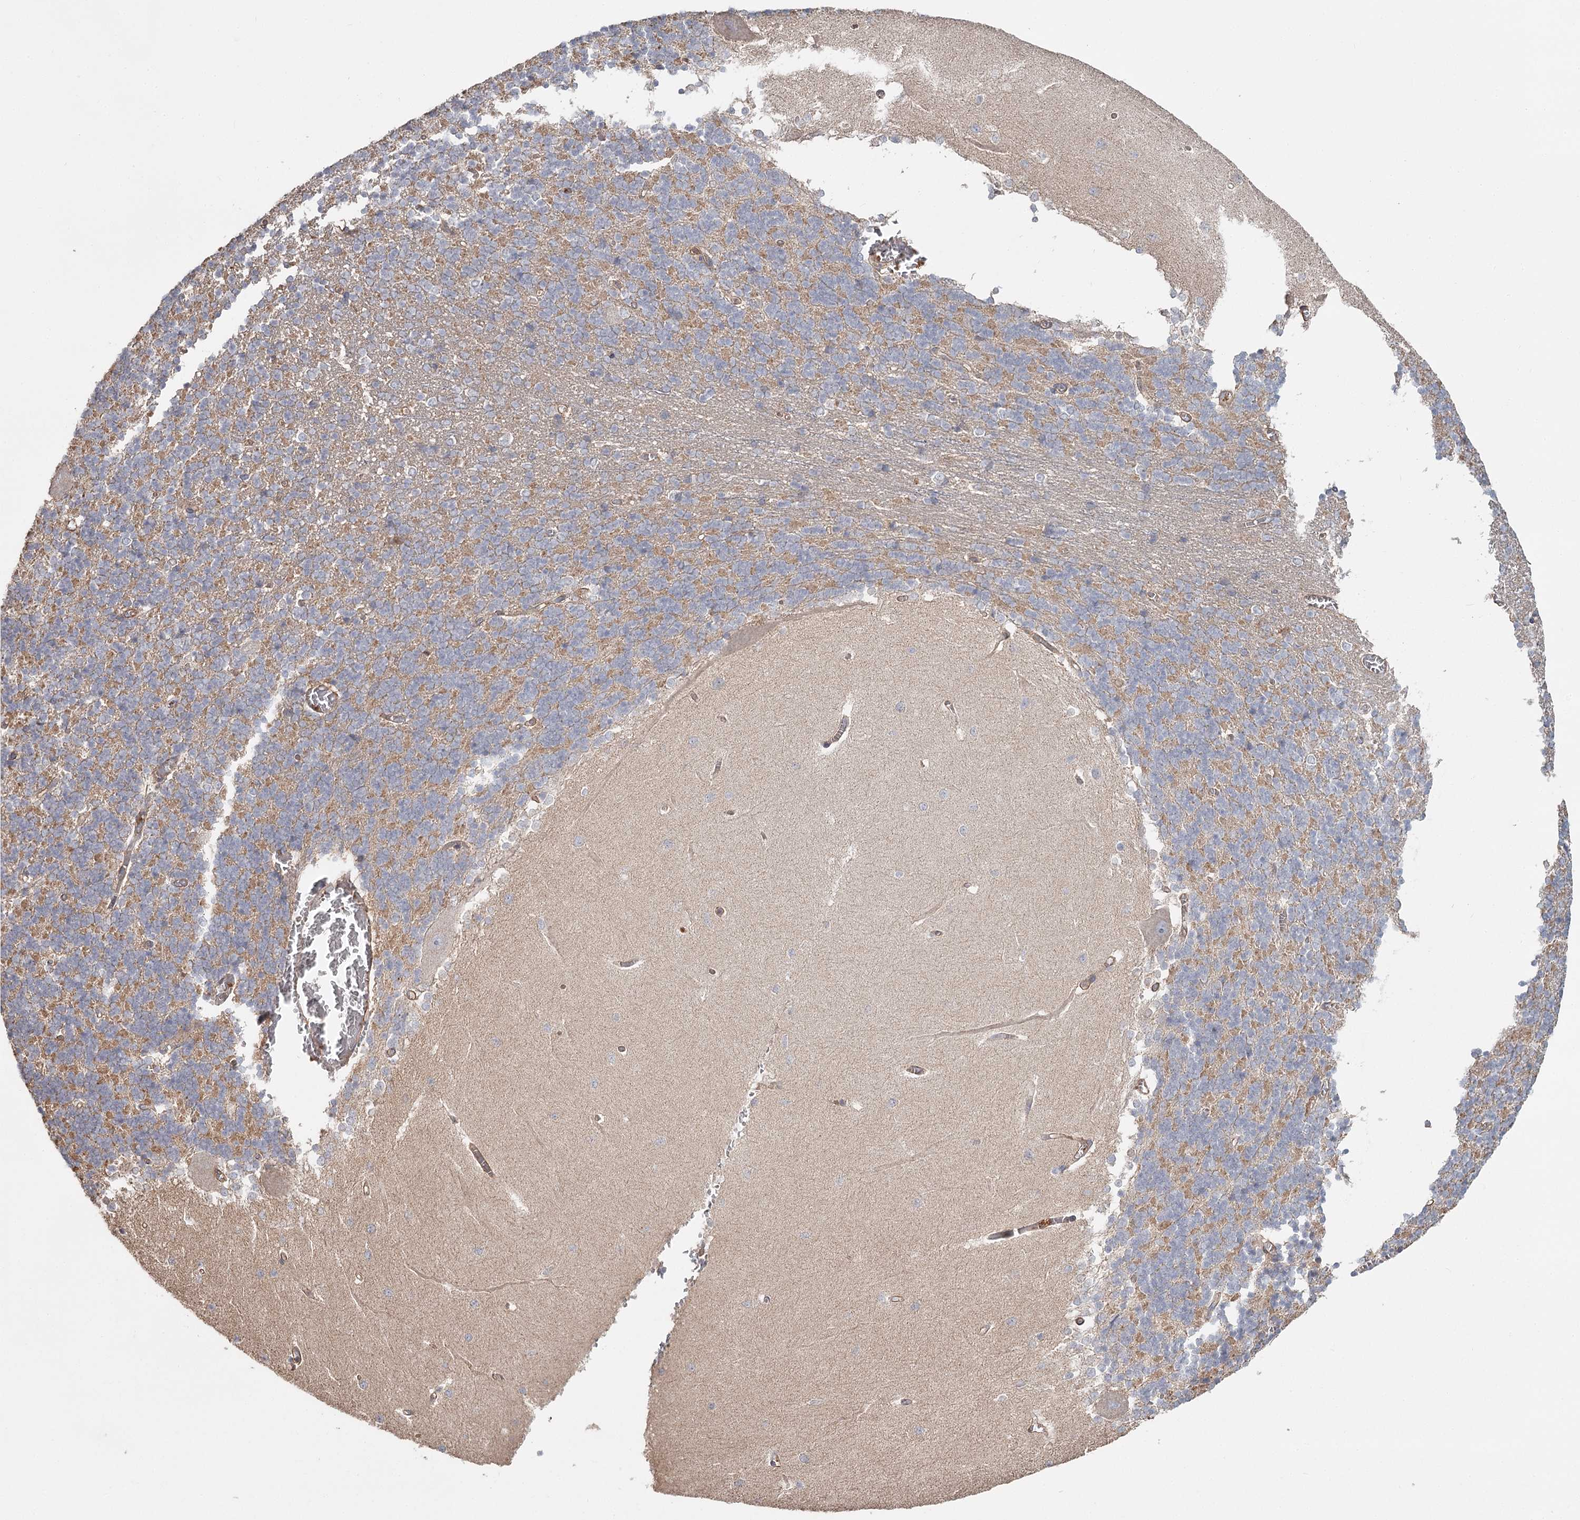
{"staining": {"intensity": "moderate", "quantity": ">75%", "location": "cytoplasmic/membranous"}, "tissue": "cerebellum", "cell_type": "Cells in granular layer", "image_type": "normal", "snomed": [{"axis": "morphology", "description": "Normal tissue, NOS"}, {"axis": "topography", "description": "Cerebellum"}], "caption": "Immunohistochemical staining of unremarkable human cerebellum exhibits moderate cytoplasmic/membranous protein staining in approximately >75% of cells in granular layer.", "gene": "DHRS9", "patient": {"sex": "male", "age": 37}}